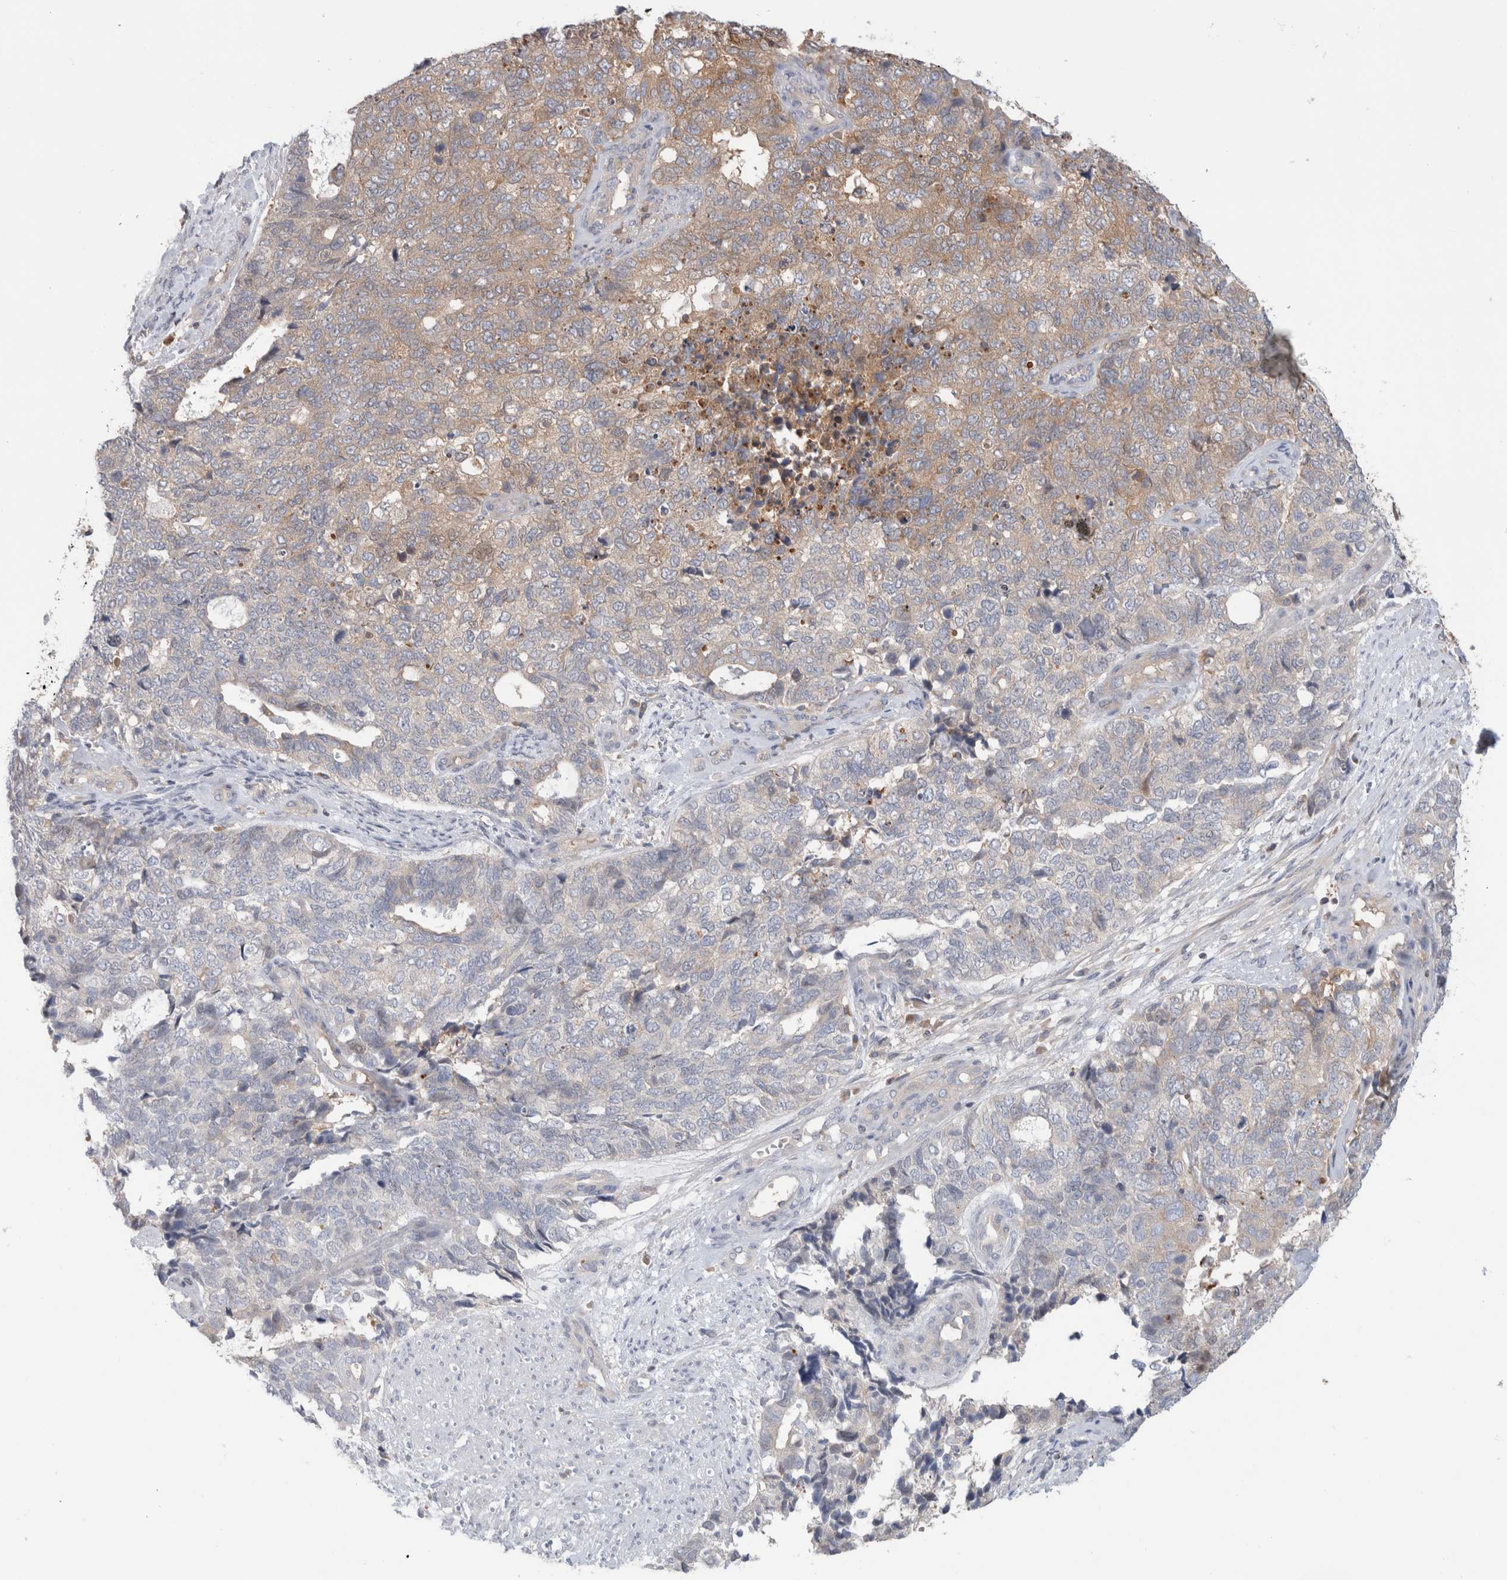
{"staining": {"intensity": "weak", "quantity": "<25%", "location": "cytoplasmic/membranous"}, "tissue": "cervical cancer", "cell_type": "Tumor cells", "image_type": "cancer", "snomed": [{"axis": "morphology", "description": "Squamous cell carcinoma, NOS"}, {"axis": "topography", "description": "Cervix"}], "caption": "Tumor cells show no significant staining in cervical cancer (squamous cell carcinoma).", "gene": "KLHL14", "patient": {"sex": "female", "age": 63}}